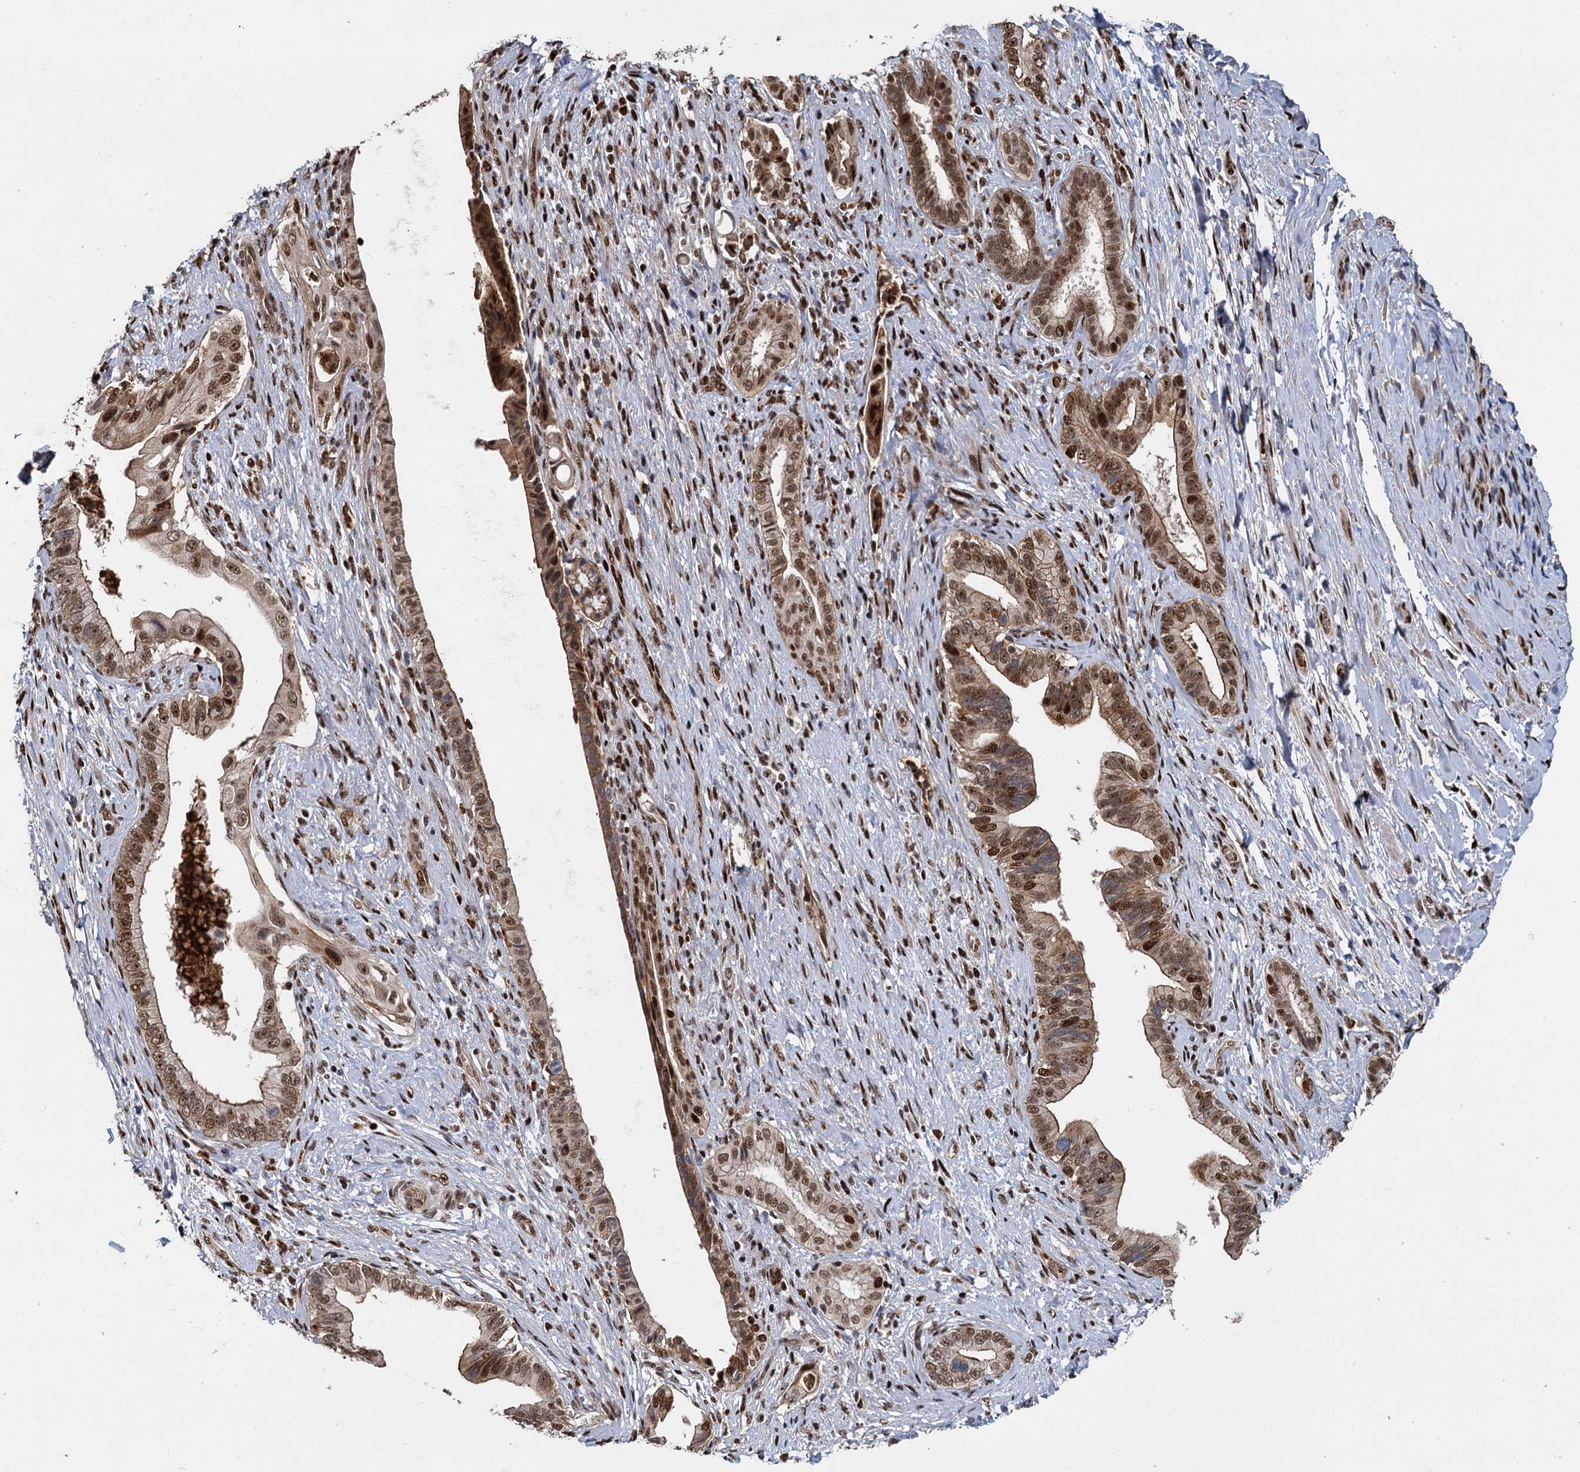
{"staining": {"intensity": "moderate", "quantity": ">75%", "location": "cytoplasmic/membranous,nuclear"}, "tissue": "pancreatic cancer", "cell_type": "Tumor cells", "image_type": "cancer", "snomed": [{"axis": "morphology", "description": "Adenocarcinoma, NOS"}, {"axis": "topography", "description": "Pancreas"}], "caption": "This is a histology image of immunohistochemistry (IHC) staining of pancreatic cancer (adenocarcinoma), which shows moderate expression in the cytoplasmic/membranous and nuclear of tumor cells.", "gene": "ANKRD49", "patient": {"sex": "female", "age": 55}}